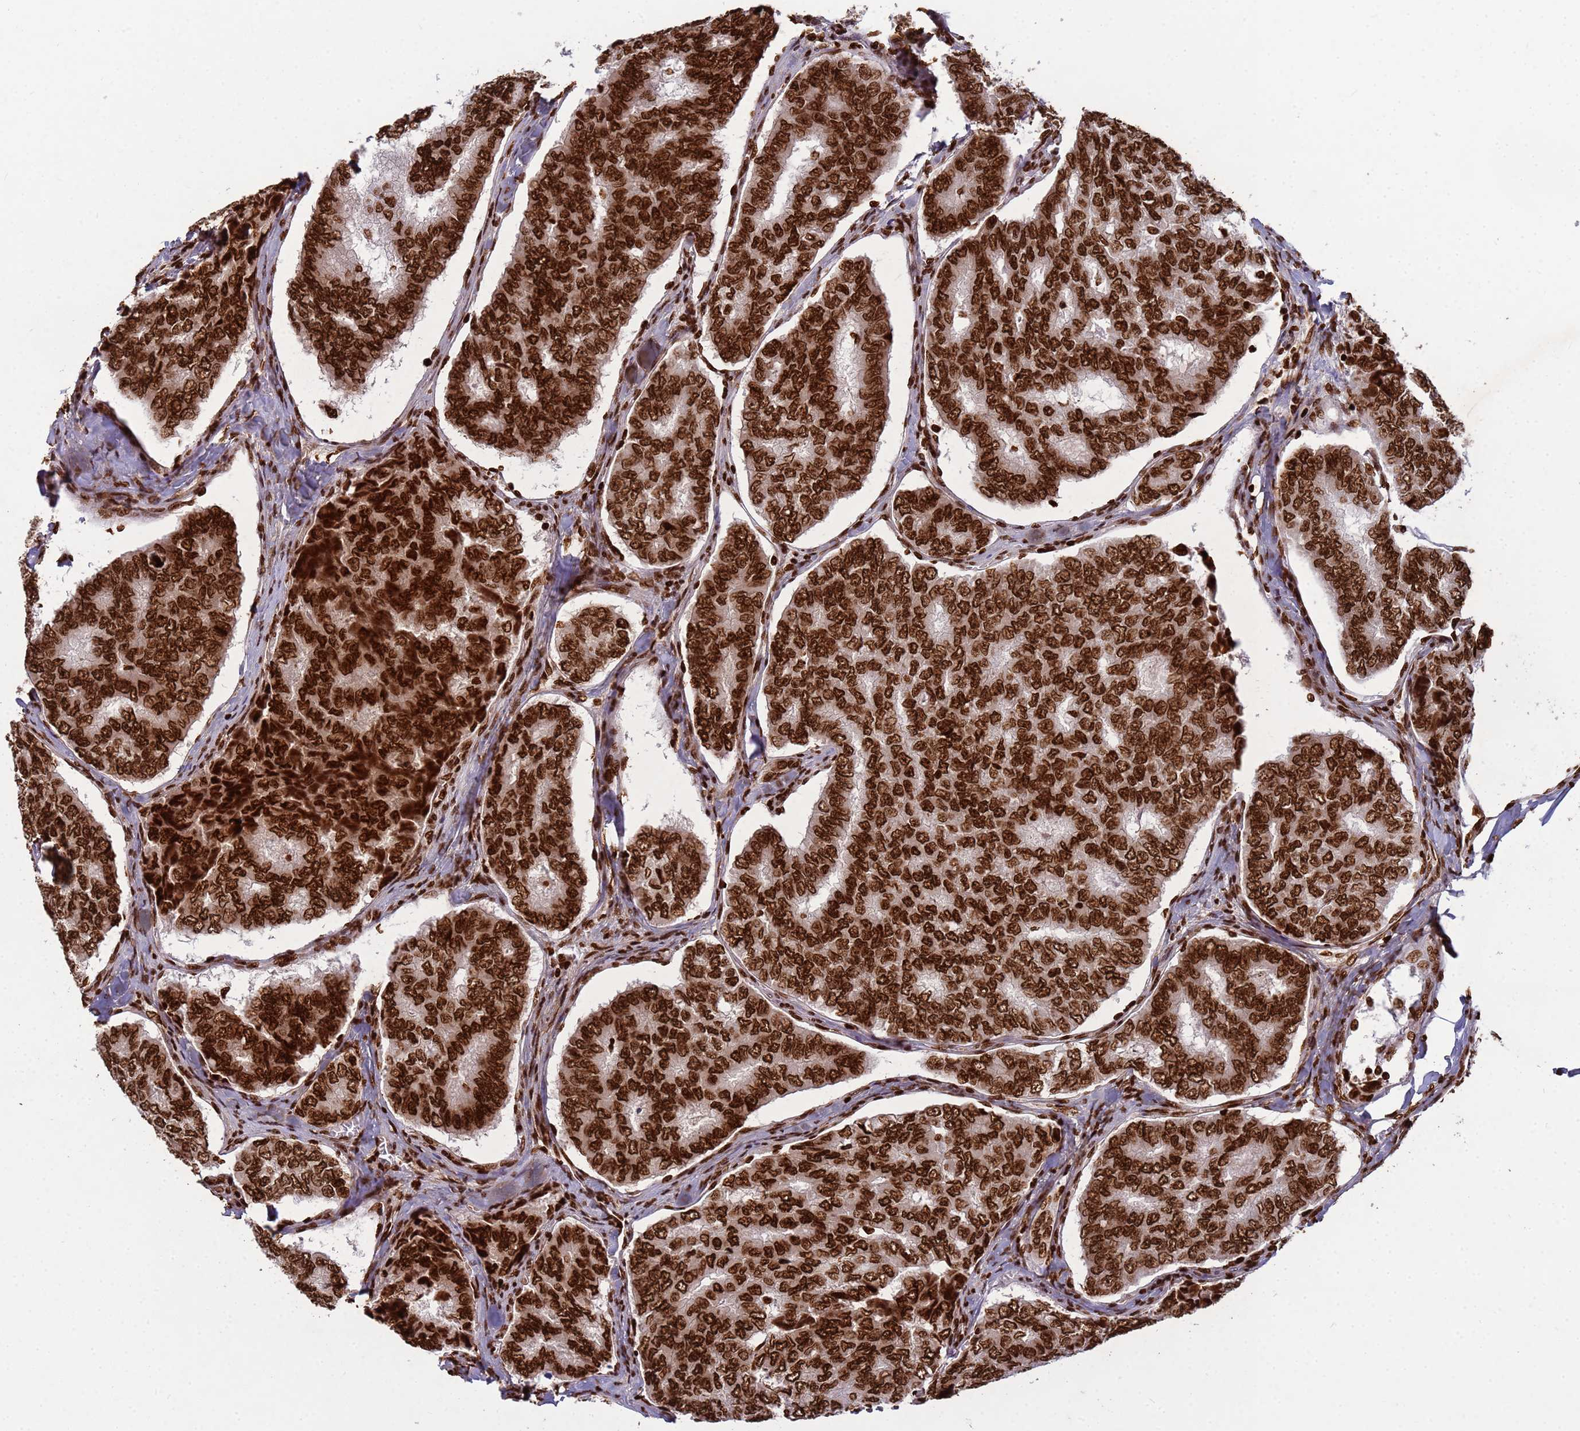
{"staining": {"intensity": "strong", "quantity": ">75%", "location": "nuclear"}, "tissue": "thyroid cancer", "cell_type": "Tumor cells", "image_type": "cancer", "snomed": [{"axis": "morphology", "description": "Papillary adenocarcinoma, NOS"}, {"axis": "topography", "description": "Thyroid gland"}], "caption": "An immunohistochemistry photomicrograph of neoplastic tissue is shown. Protein staining in brown highlights strong nuclear positivity in thyroid cancer (papillary adenocarcinoma) within tumor cells. Using DAB (3,3'-diaminobenzidine) (brown) and hematoxylin (blue) stains, captured at high magnification using brightfield microscopy.", "gene": "H3-3B", "patient": {"sex": "female", "age": 35}}